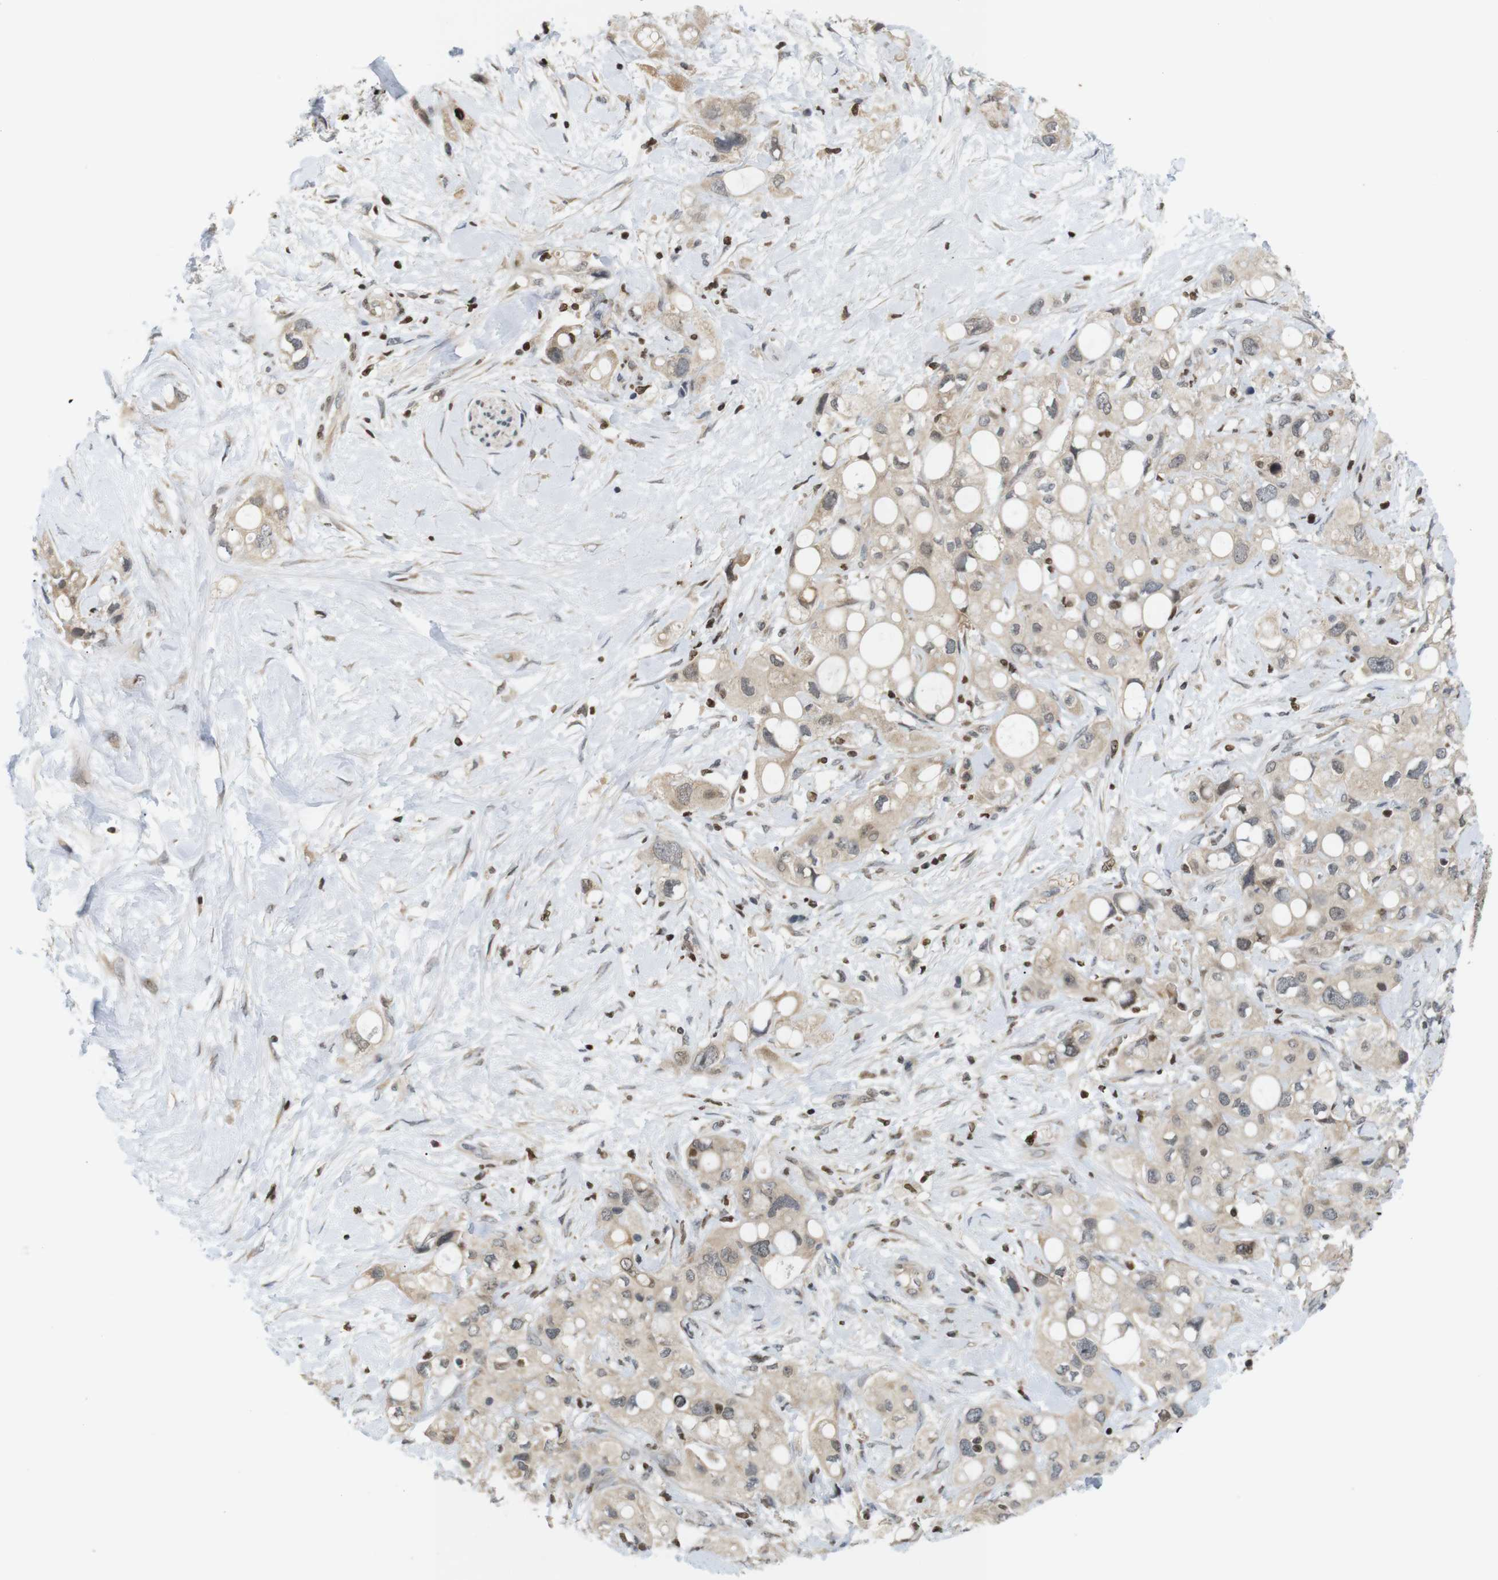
{"staining": {"intensity": "weak", "quantity": ">75%", "location": "cytoplasmic/membranous"}, "tissue": "pancreatic cancer", "cell_type": "Tumor cells", "image_type": "cancer", "snomed": [{"axis": "morphology", "description": "Adenocarcinoma, NOS"}, {"axis": "topography", "description": "Pancreas"}], "caption": "Approximately >75% of tumor cells in pancreatic cancer show weak cytoplasmic/membranous protein staining as visualized by brown immunohistochemical staining.", "gene": "MBD1", "patient": {"sex": "female", "age": 56}}